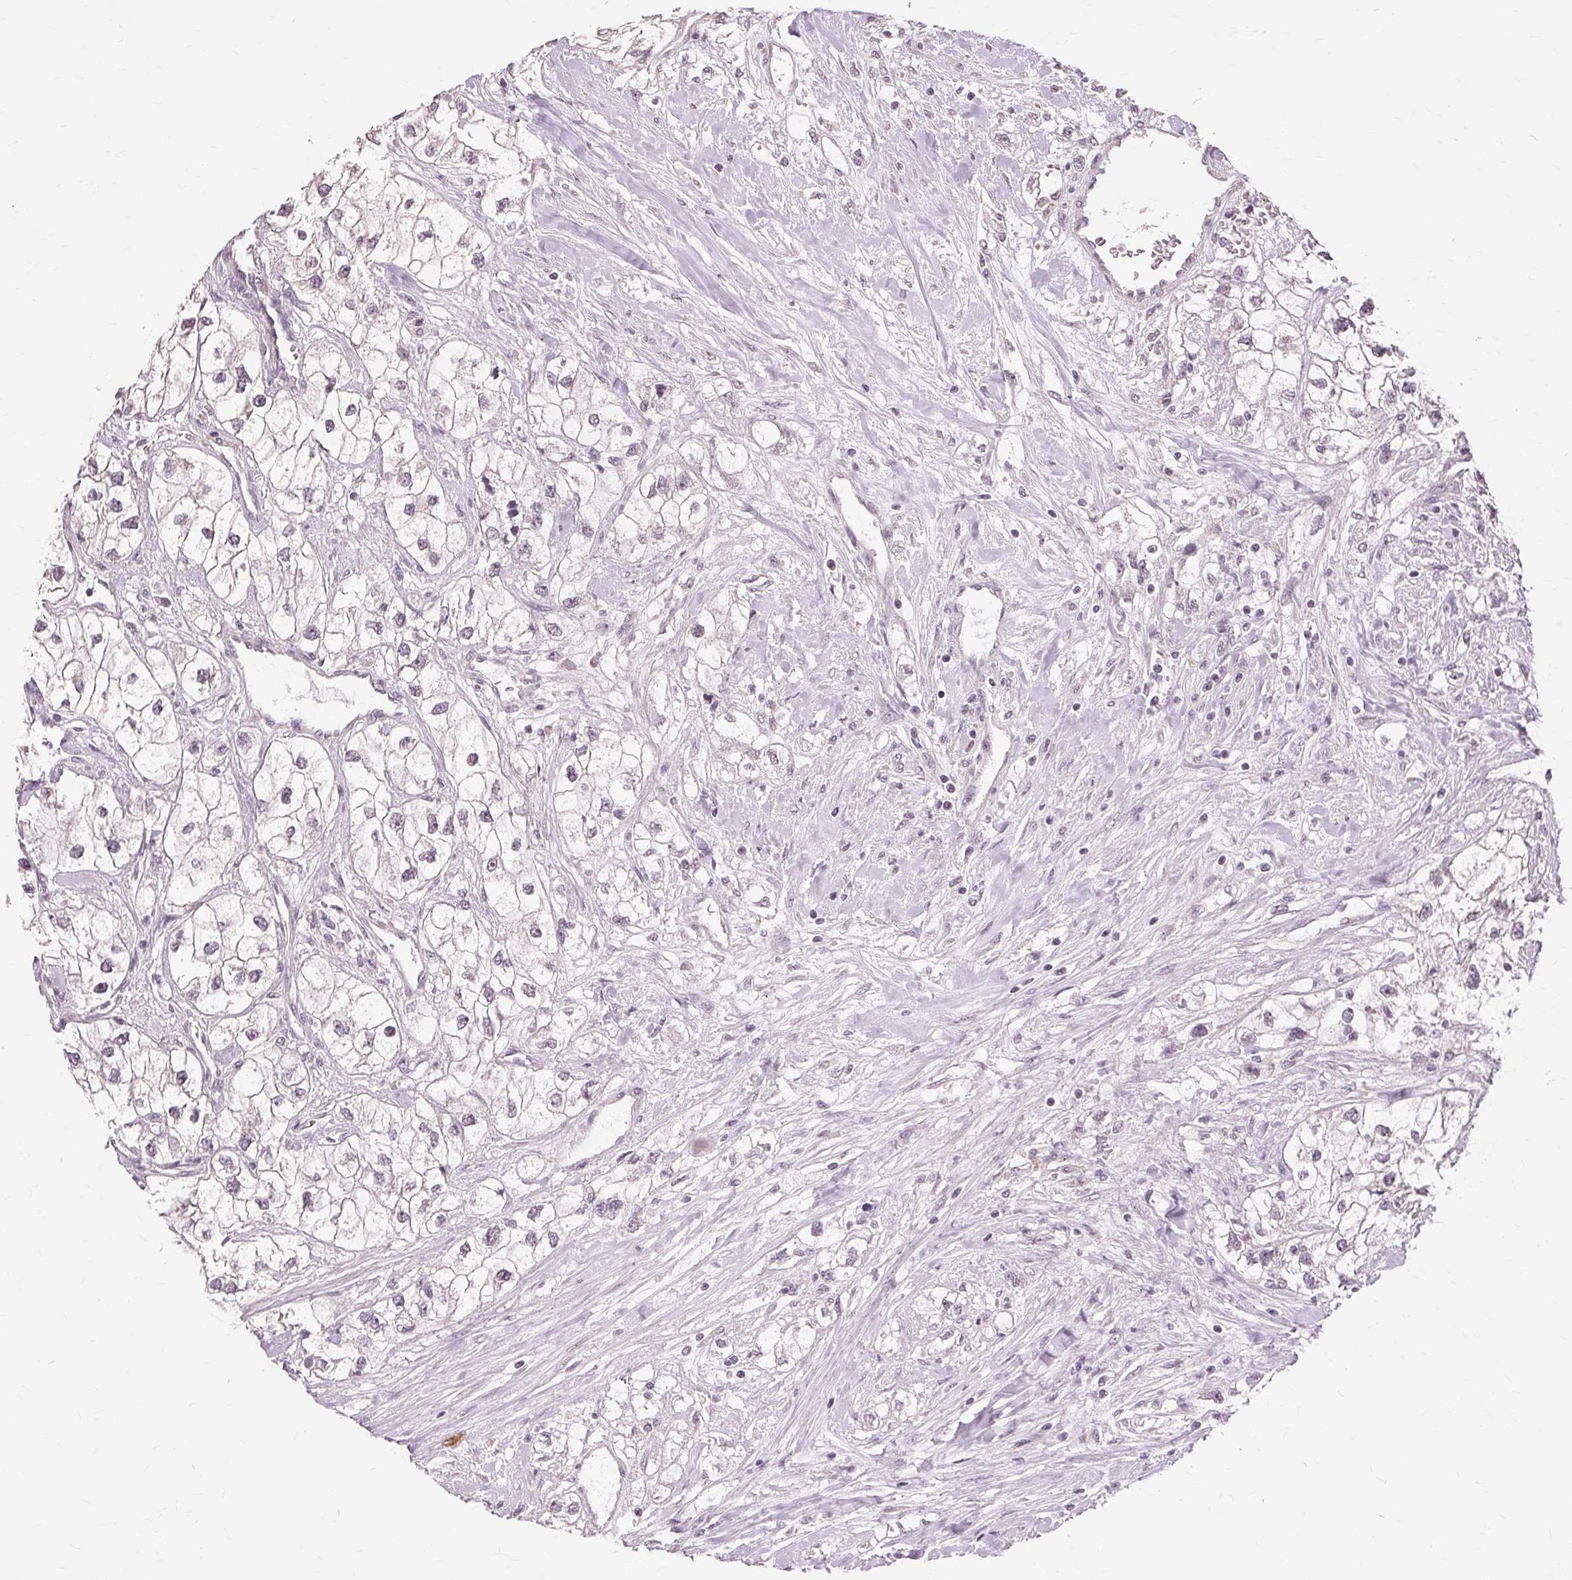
{"staining": {"intensity": "negative", "quantity": "none", "location": "none"}, "tissue": "renal cancer", "cell_type": "Tumor cells", "image_type": "cancer", "snomed": [{"axis": "morphology", "description": "Adenocarcinoma, NOS"}, {"axis": "topography", "description": "Kidney"}], "caption": "Renal cancer (adenocarcinoma) was stained to show a protein in brown. There is no significant staining in tumor cells.", "gene": "SIGLEC6", "patient": {"sex": "male", "age": 59}}